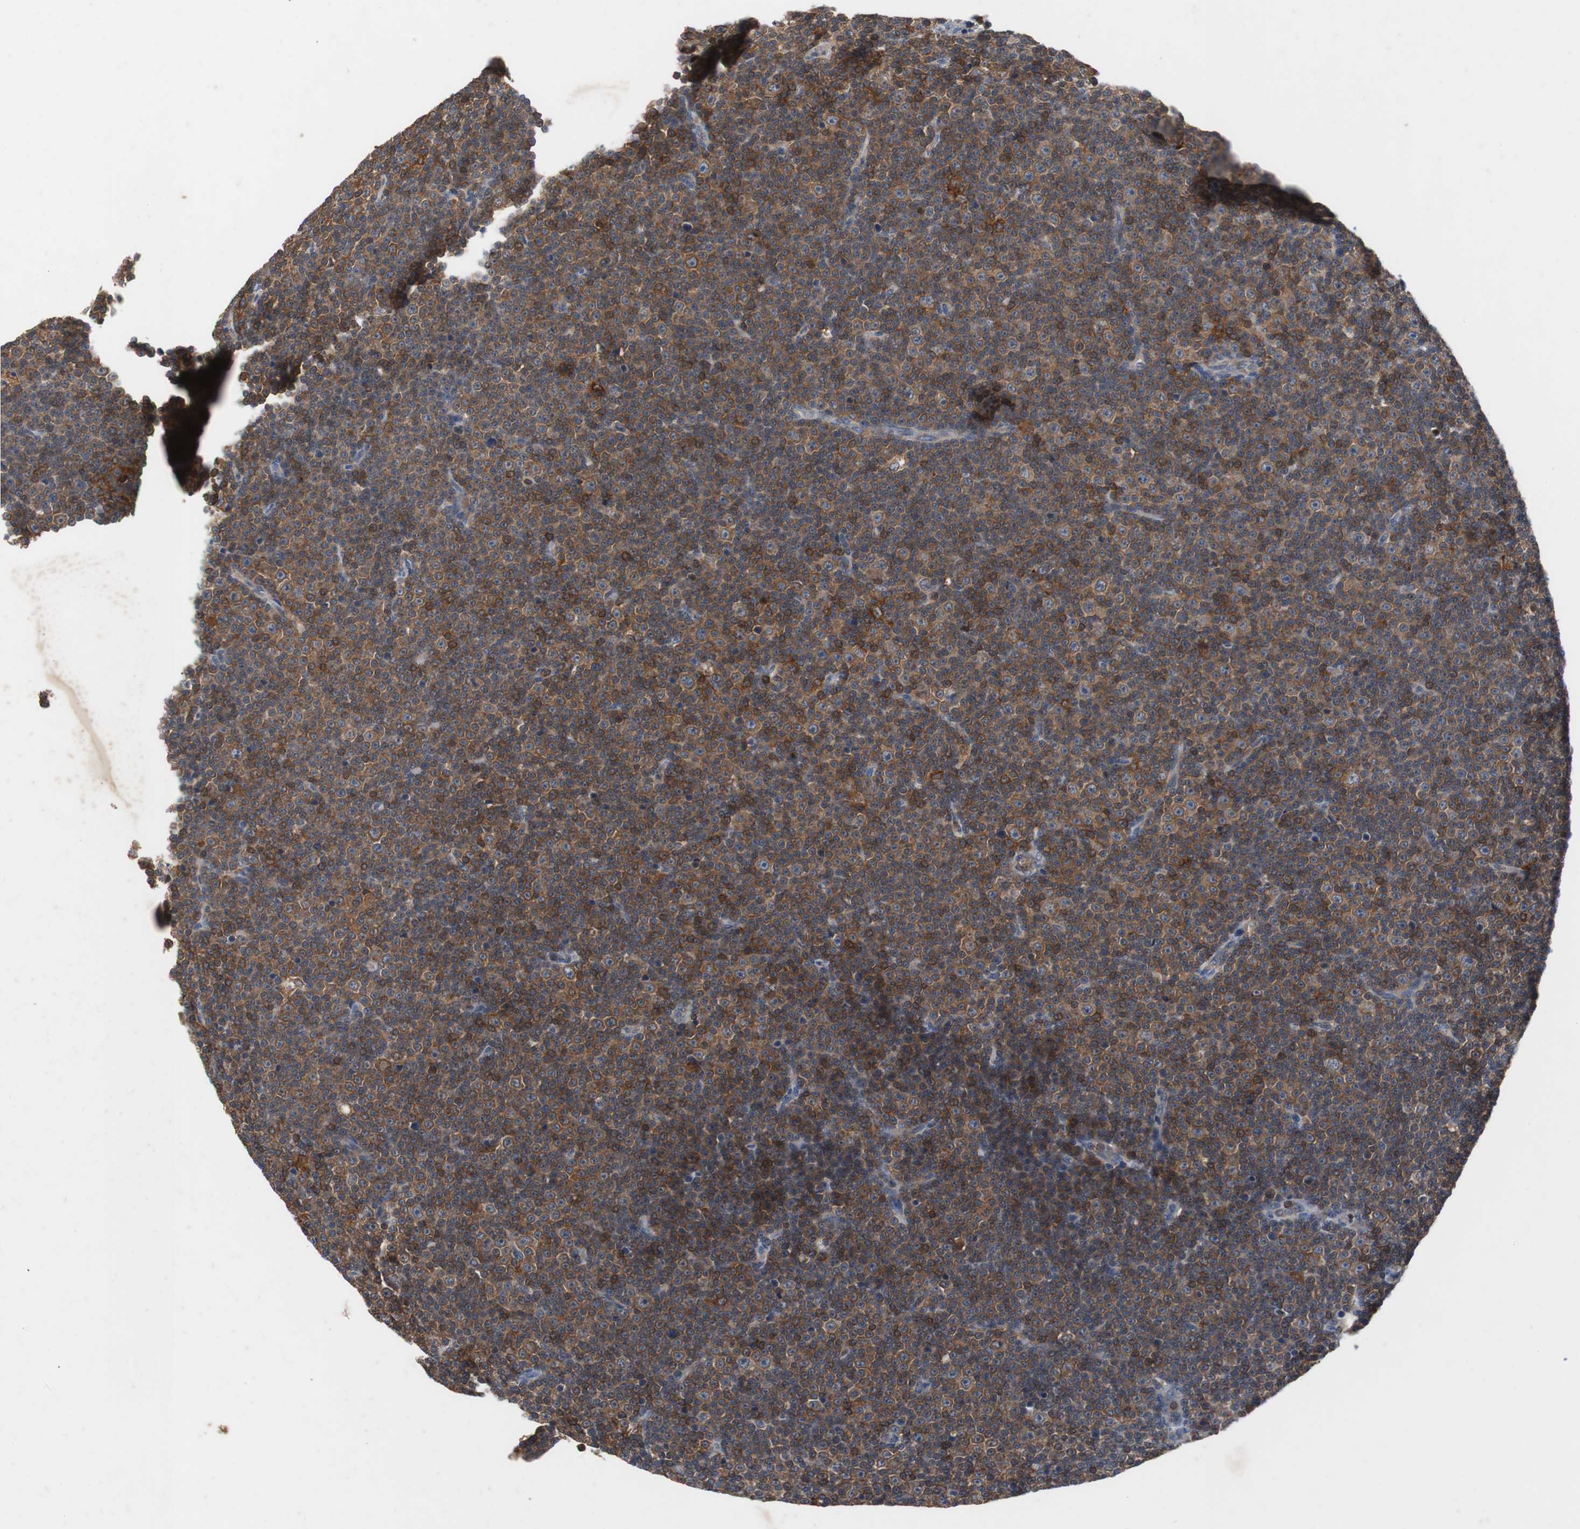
{"staining": {"intensity": "strong", "quantity": ">75%", "location": "cytoplasmic/membranous"}, "tissue": "lymphoma", "cell_type": "Tumor cells", "image_type": "cancer", "snomed": [{"axis": "morphology", "description": "Malignant lymphoma, non-Hodgkin's type, Low grade"}, {"axis": "topography", "description": "Lymph node"}], "caption": "Strong cytoplasmic/membranous protein expression is appreciated in about >75% of tumor cells in malignant lymphoma, non-Hodgkin's type (low-grade).", "gene": "CALB2", "patient": {"sex": "female", "age": 67}}